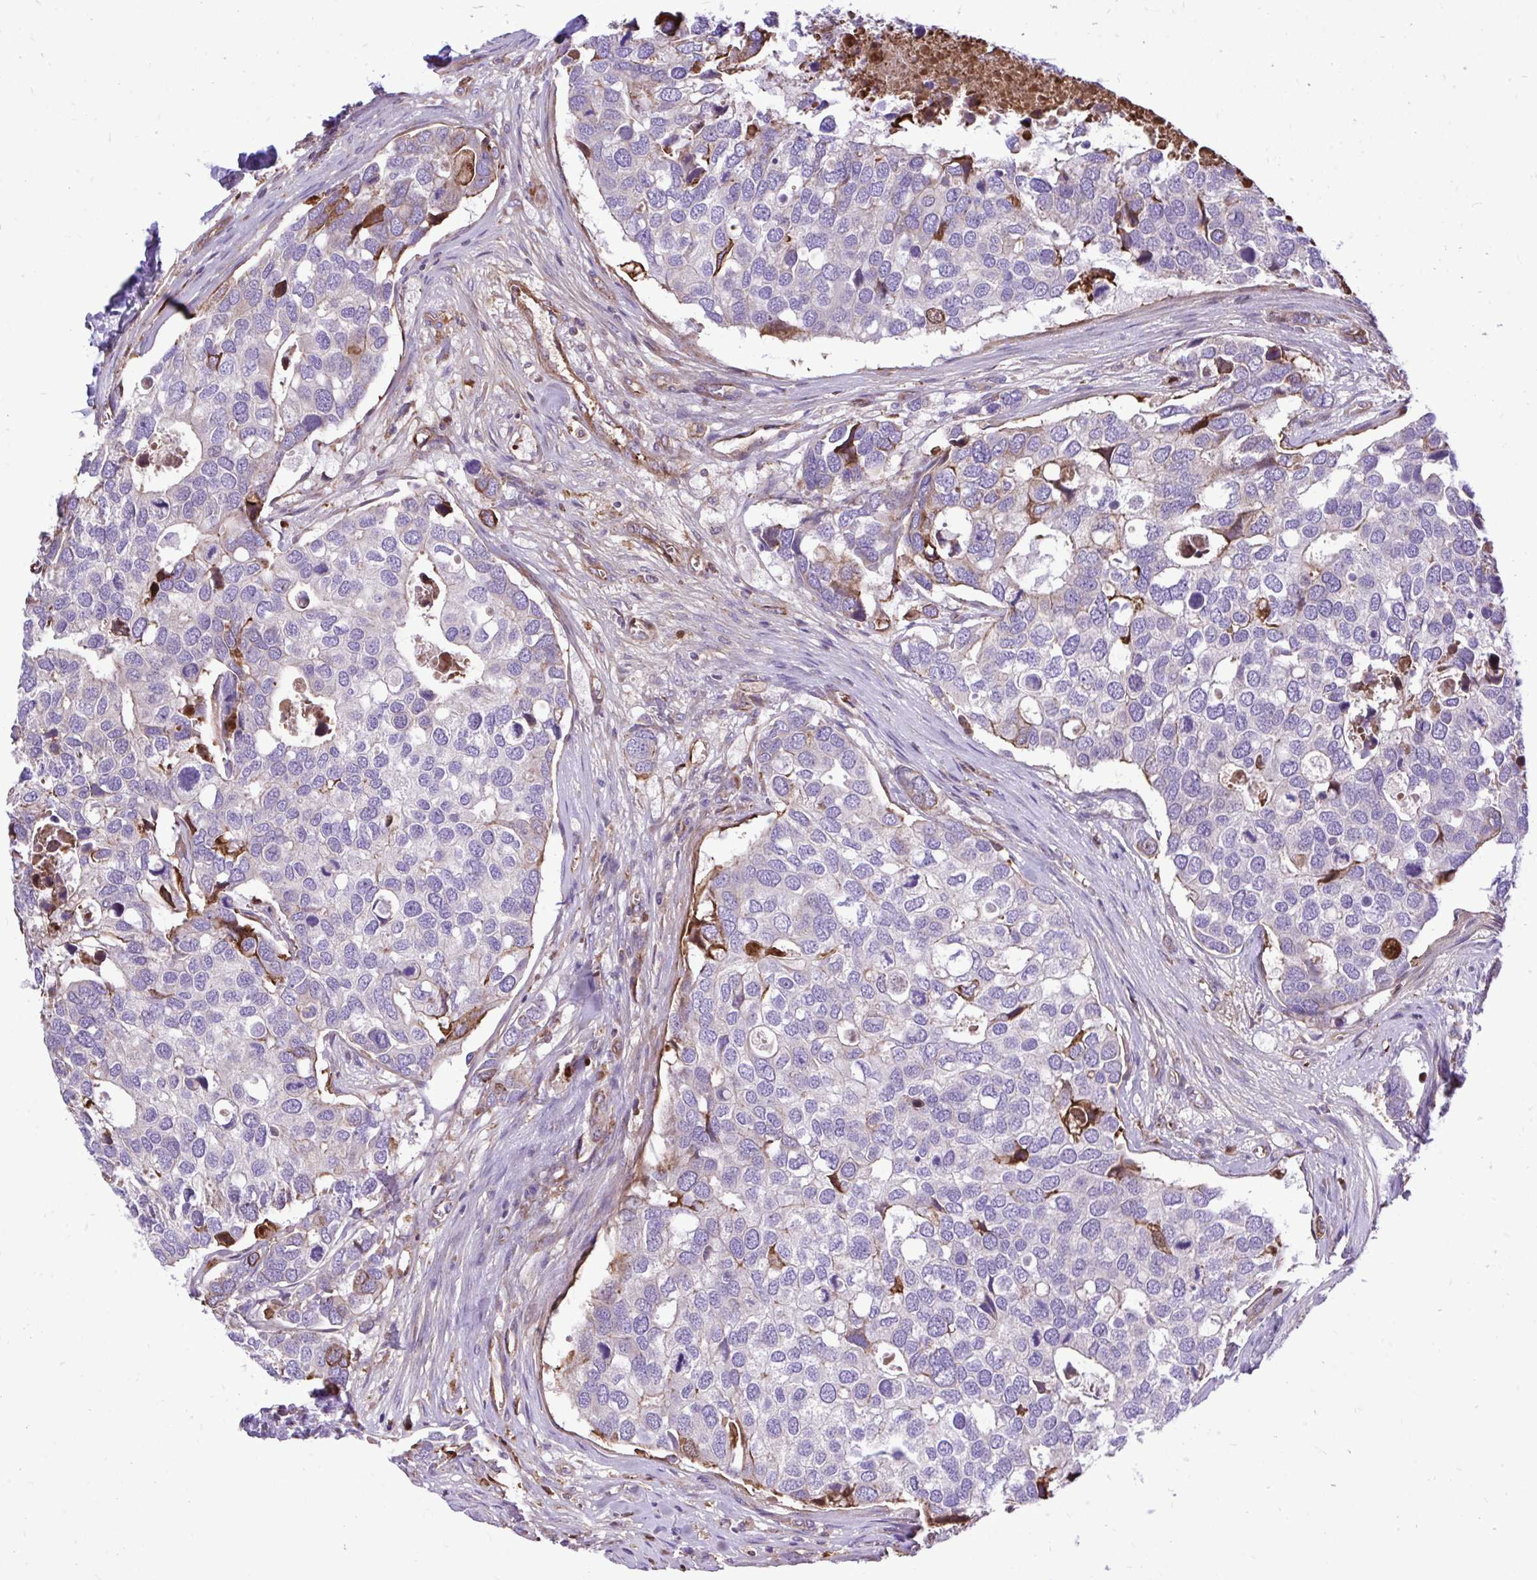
{"staining": {"intensity": "moderate", "quantity": "<25%", "location": "cytoplasmic/membranous"}, "tissue": "breast cancer", "cell_type": "Tumor cells", "image_type": "cancer", "snomed": [{"axis": "morphology", "description": "Duct carcinoma"}, {"axis": "topography", "description": "Breast"}], "caption": "Moderate cytoplasmic/membranous protein positivity is appreciated in approximately <25% of tumor cells in infiltrating ductal carcinoma (breast). (Stains: DAB in brown, nuclei in blue, Microscopy: brightfield microscopy at high magnification).", "gene": "ATP13A2", "patient": {"sex": "female", "age": 83}}